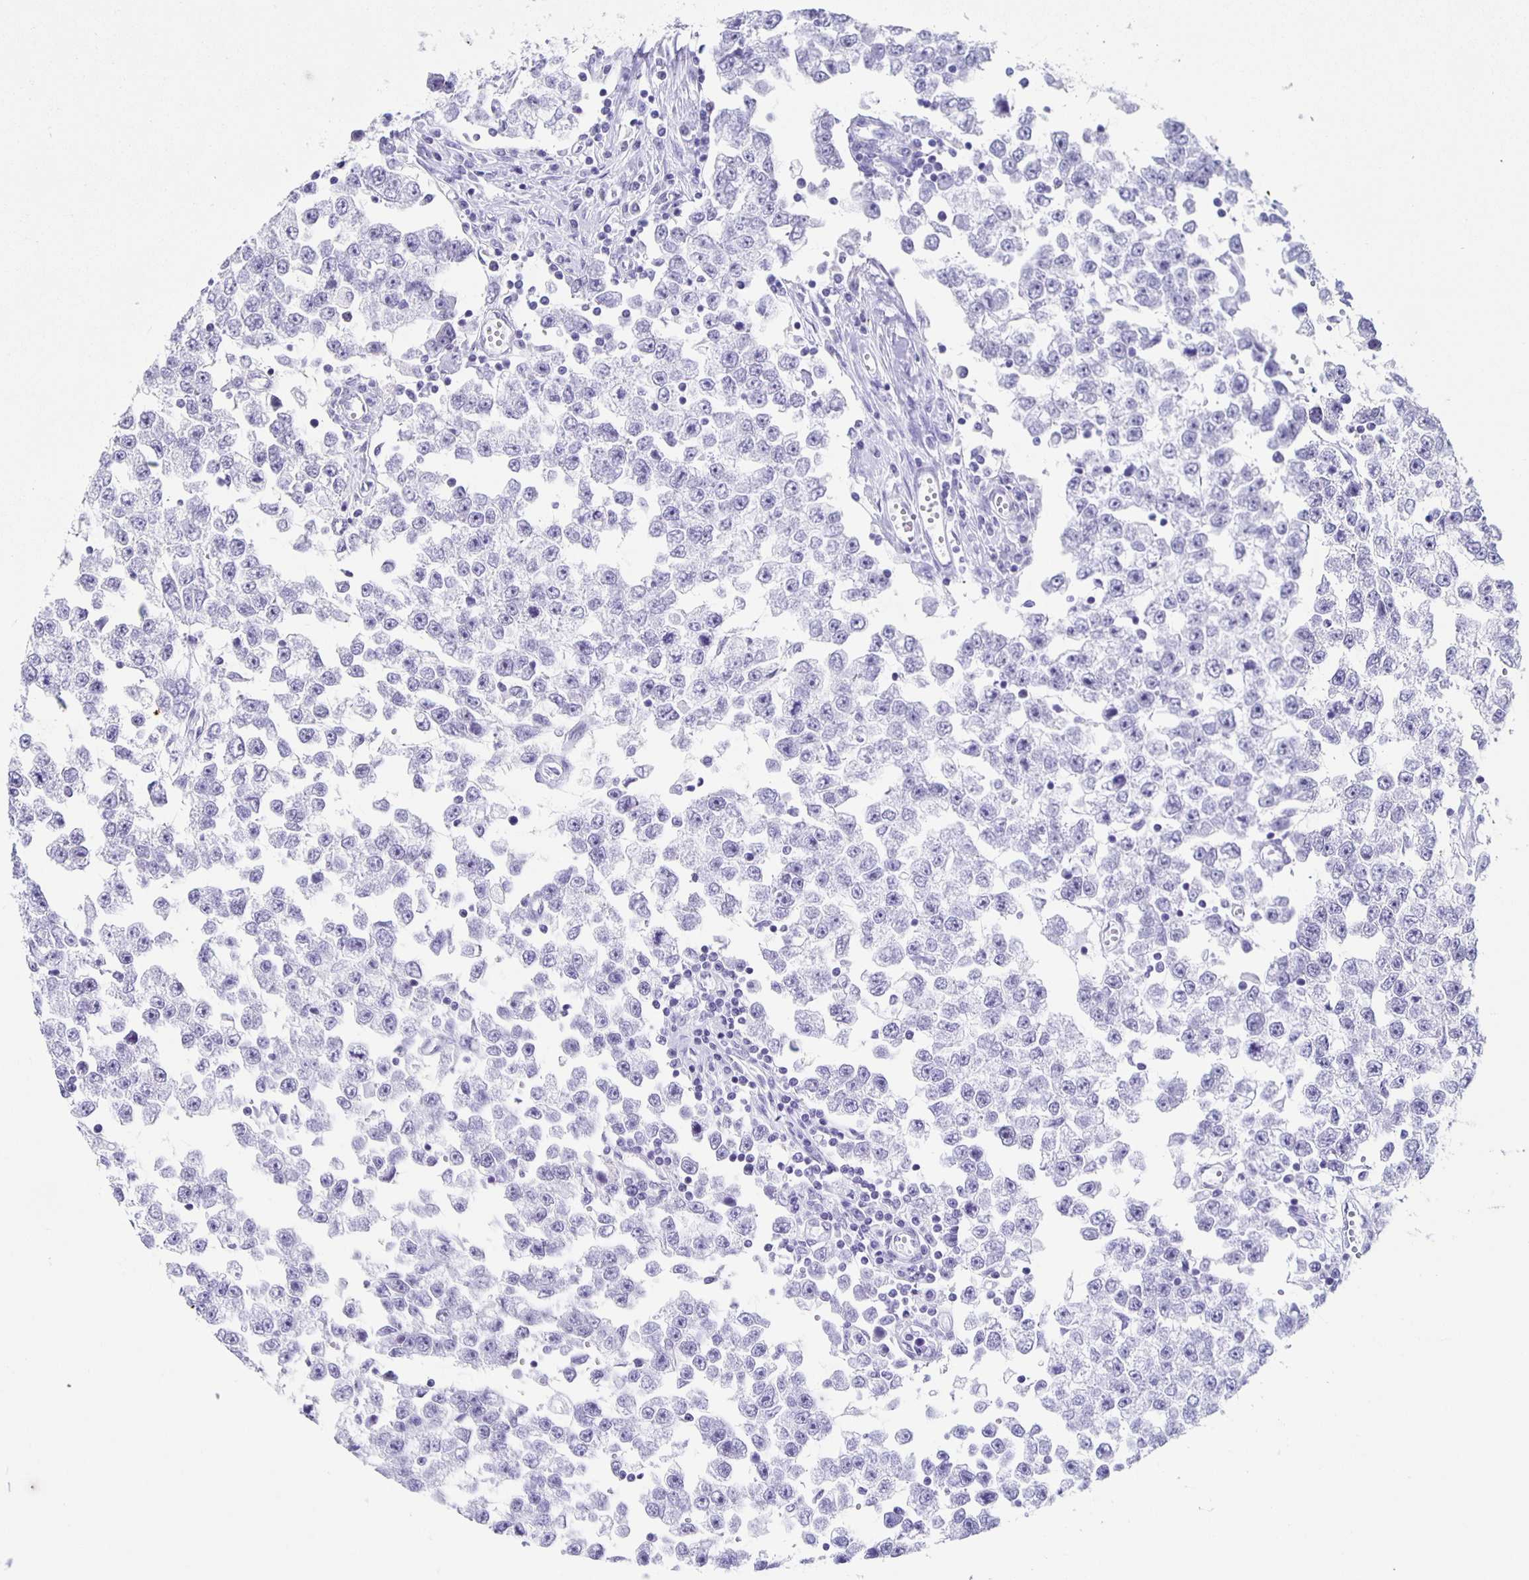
{"staining": {"intensity": "negative", "quantity": "none", "location": "none"}, "tissue": "testis cancer", "cell_type": "Tumor cells", "image_type": "cancer", "snomed": [{"axis": "morphology", "description": "Seminoma, NOS"}, {"axis": "topography", "description": "Testis"}], "caption": "Tumor cells show no significant staining in testis cancer. (Brightfield microscopy of DAB (3,3'-diaminobenzidine) immunohistochemistry at high magnification).", "gene": "TPPP", "patient": {"sex": "male", "age": 34}}